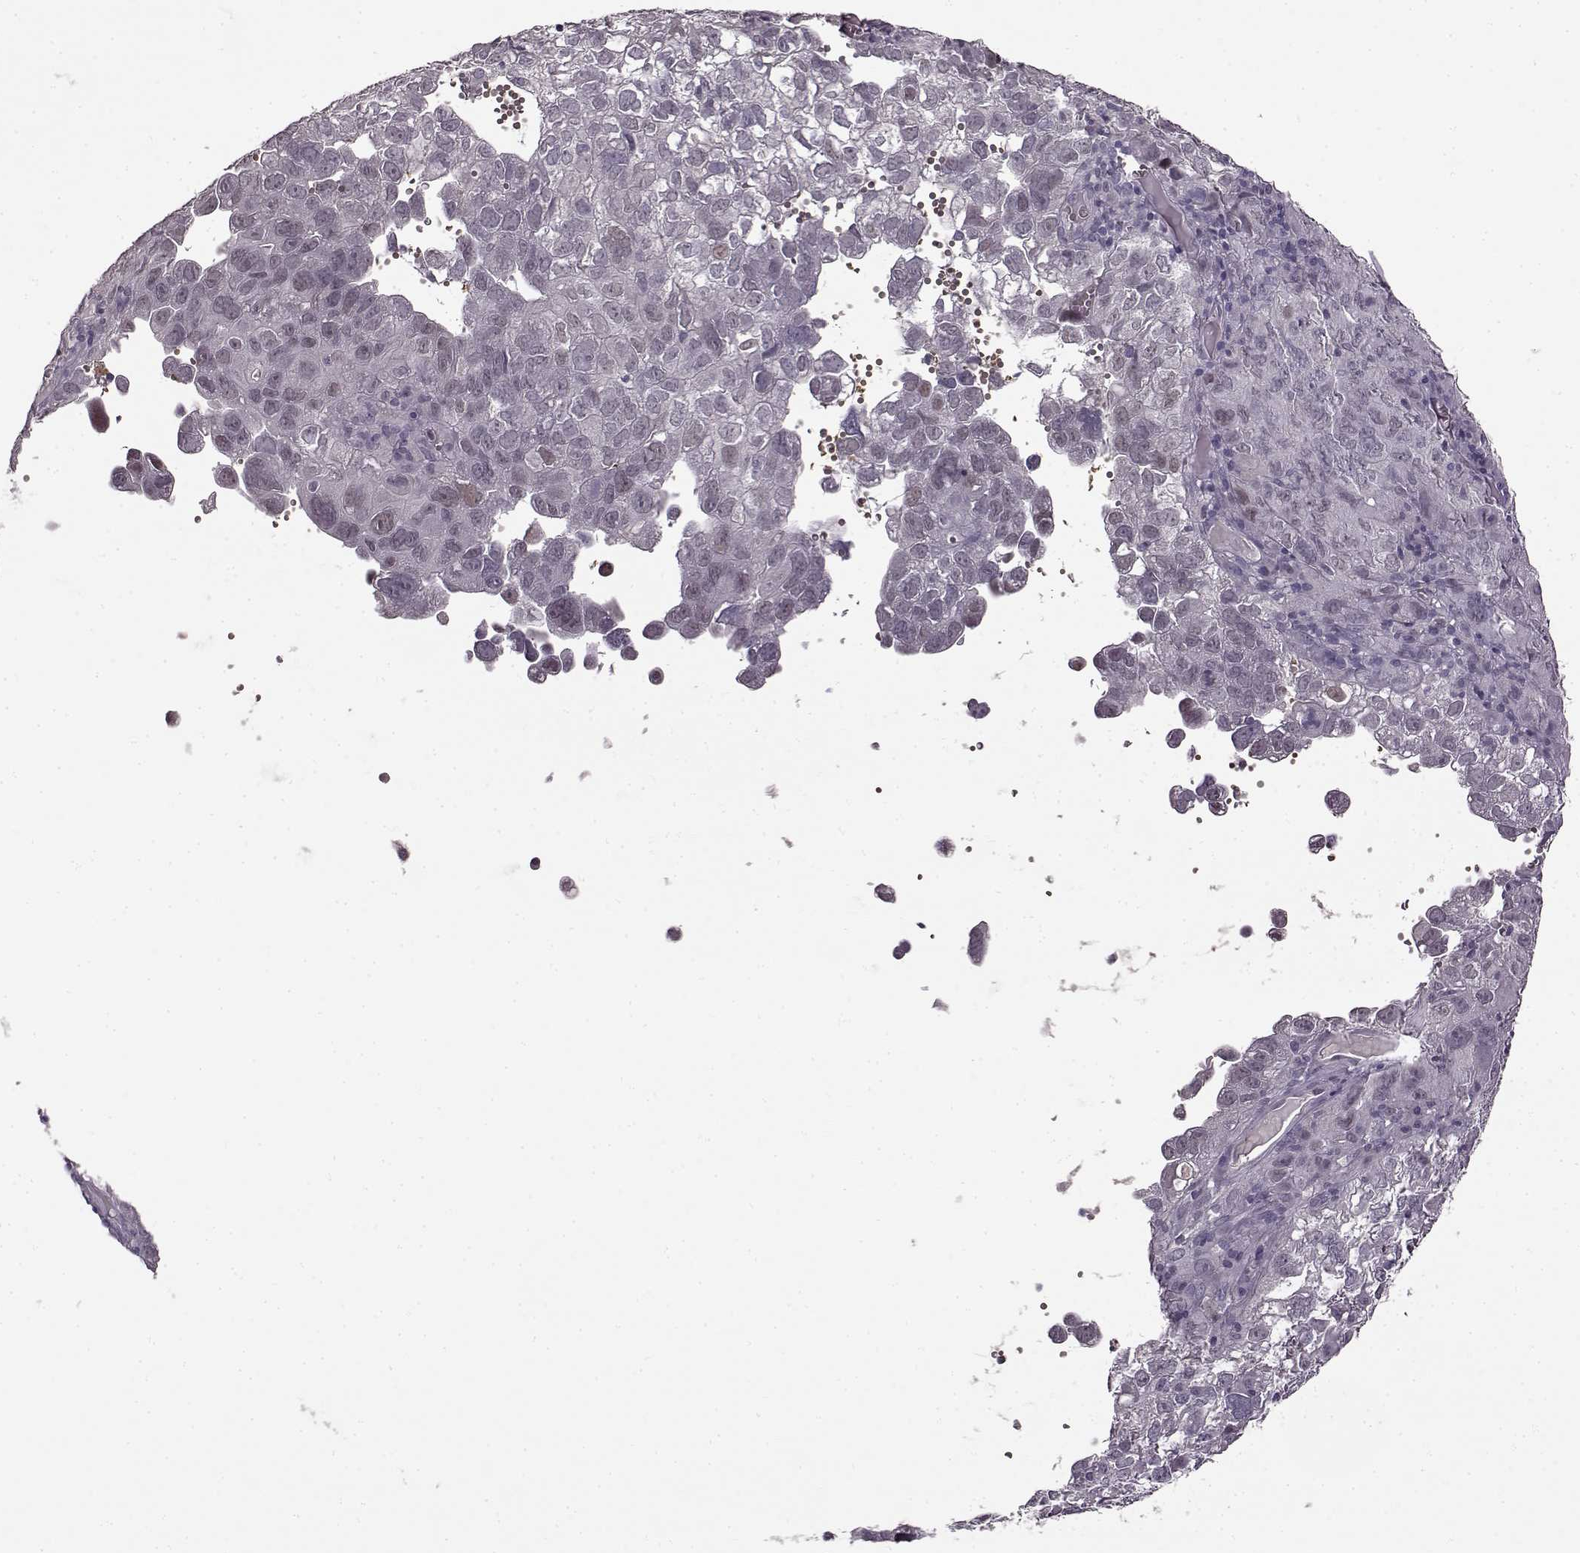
{"staining": {"intensity": "weak", "quantity": "<25%", "location": "nuclear"}, "tissue": "cervical cancer", "cell_type": "Tumor cells", "image_type": "cancer", "snomed": [{"axis": "morphology", "description": "Squamous cell carcinoma, NOS"}, {"axis": "topography", "description": "Cervix"}], "caption": "Photomicrograph shows no protein positivity in tumor cells of cervical cancer tissue.", "gene": "CNGA3", "patient": {"sex": "female", "age": 55}}